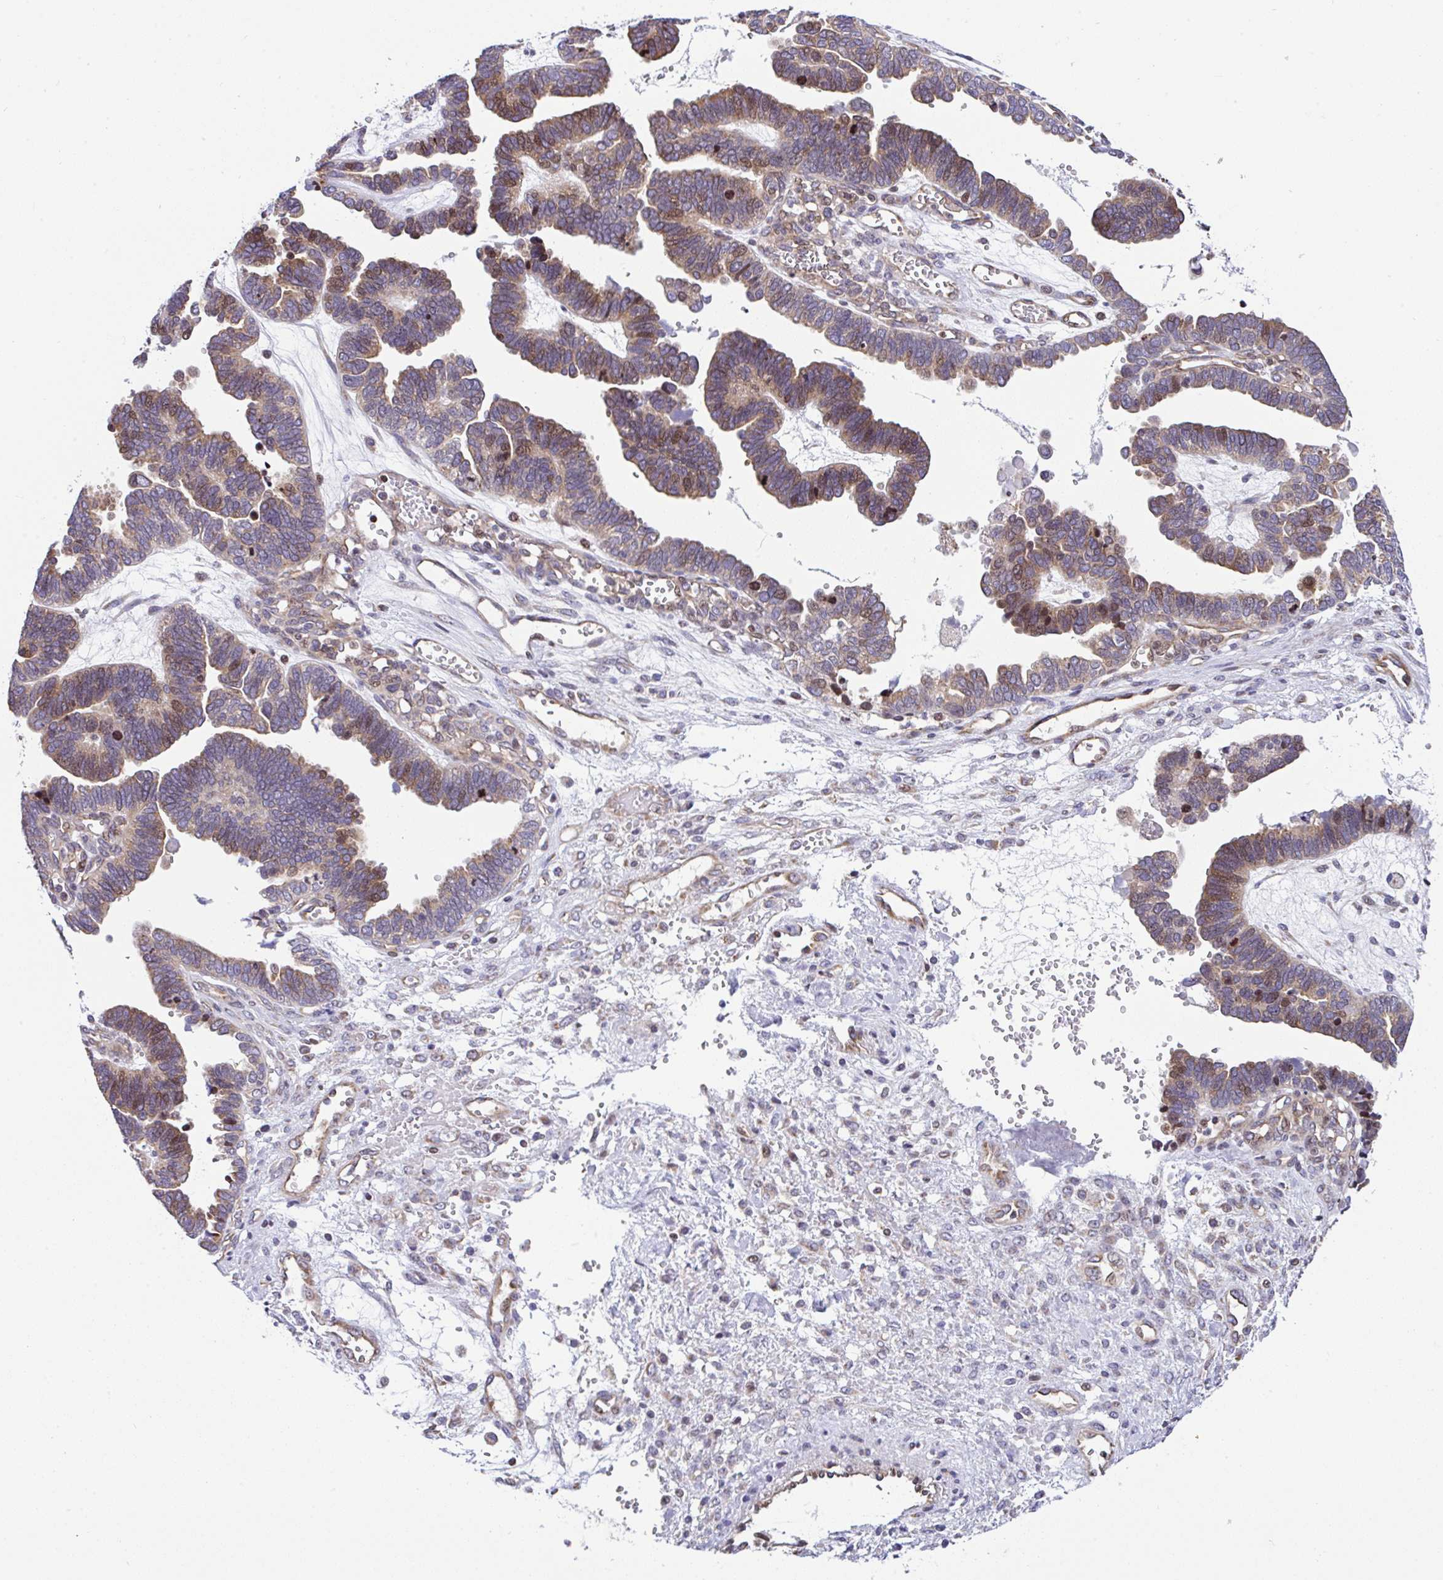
{"staining": {"intensity": "moderate", "quantity": ">75%", "location": "cytoplasmic/membranous"}, "tissue": "ovarian cancer", "cell_type": "Tumor cells", "image_type": "cancer", "snomed": [{"axis": "morphology", "description": "Cystadenocarcinoma, serous, NOS"}, {"axis": "topography", "description": "Ovary"}], "caption": "Immunohistochemical staining of ovarian cancer (serous cystadenocarcinoma) exhibits moderate cytoplasmic/membranous protein staining in about >75% of tumor cells.", "gene": "FIGNL1", "patient": {"sex": "female", "age": 51}}